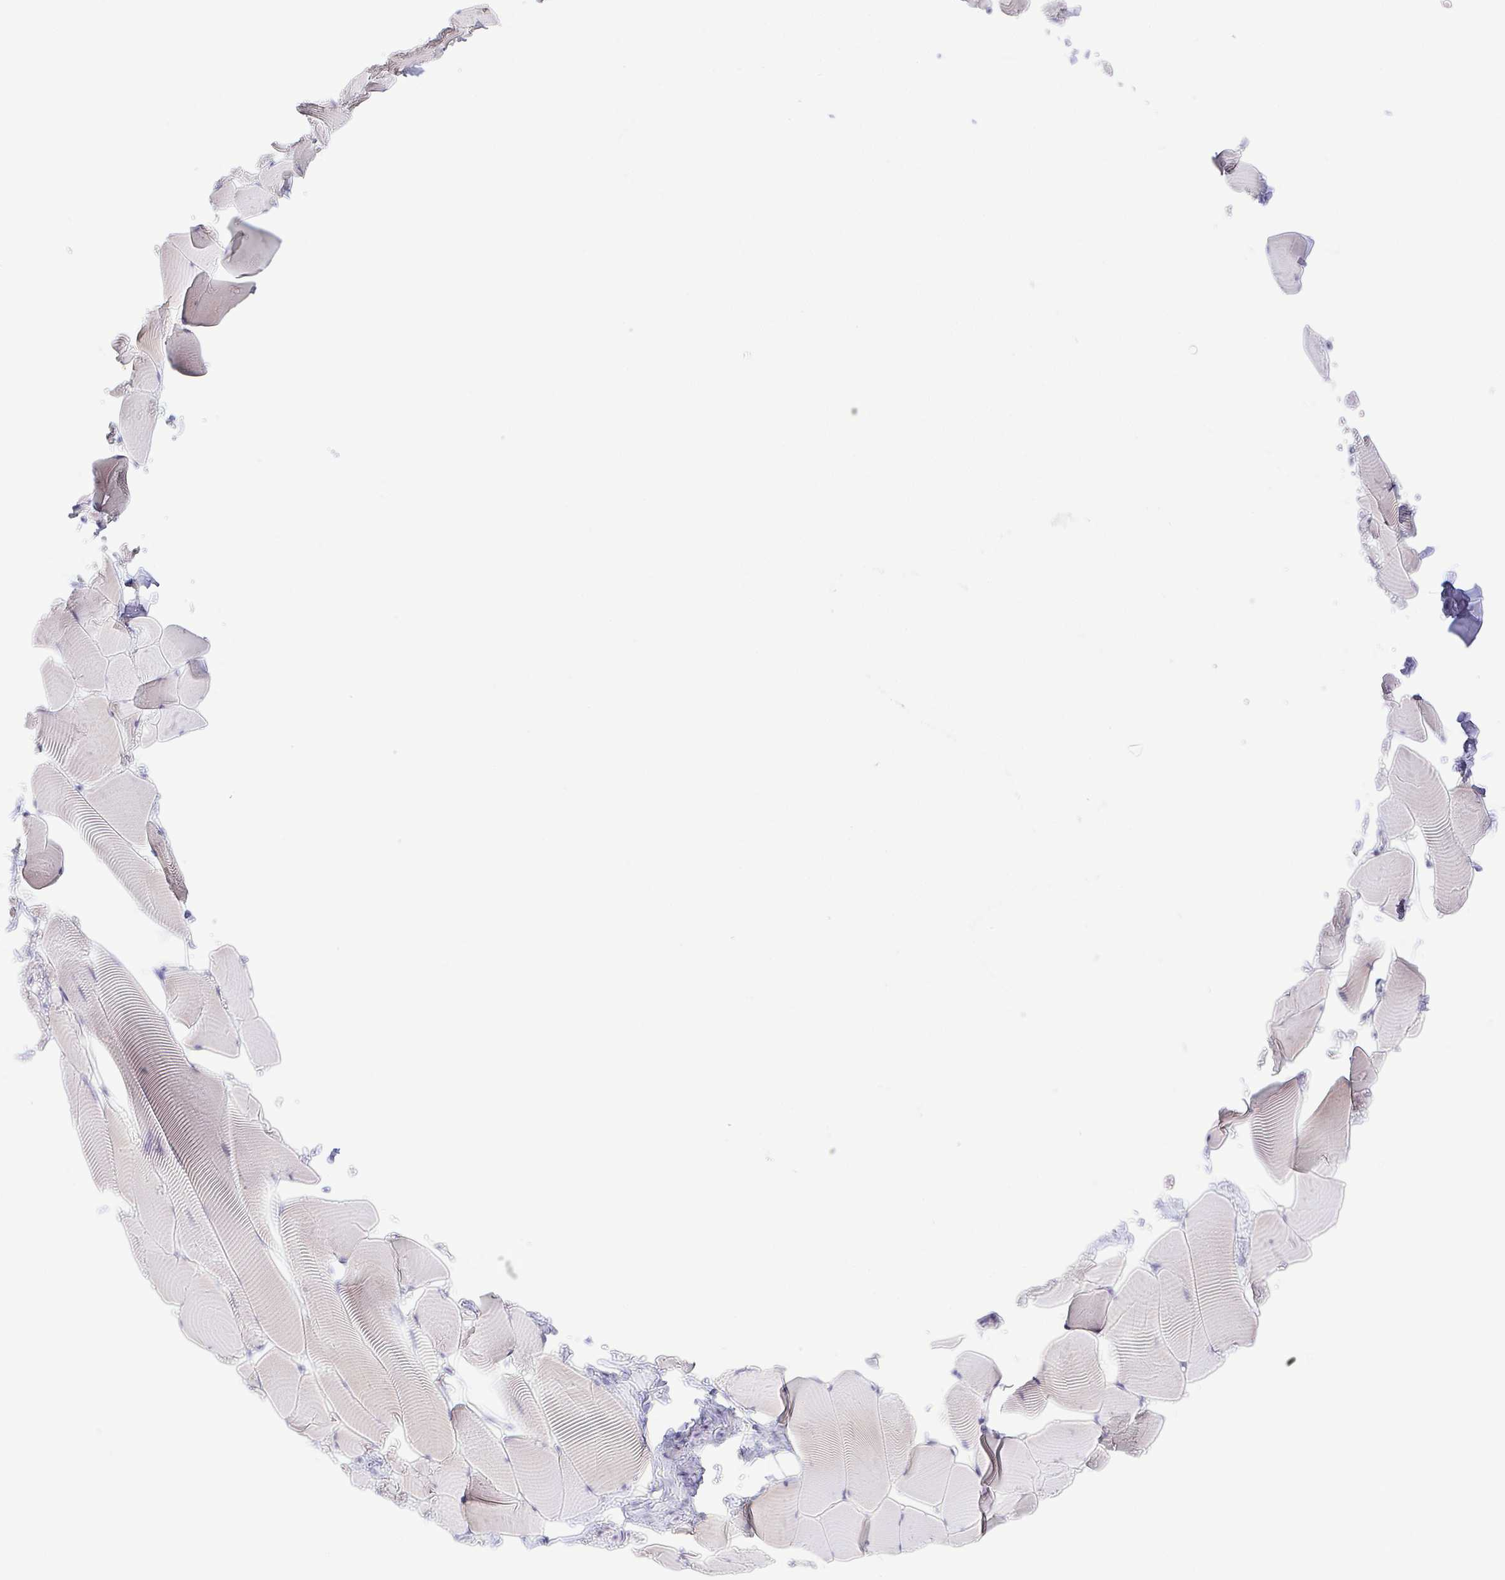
{"staining": {"intensity": "negative", "quantity": "none", "location": "none"}, "tissue": "skeletal muscle", "cell_type": "Myocytes", "image_type": "normal", "snomed": [{"axis": "morphology", "description": "Normal tissue, NOS"}, {"axis": "topography", "description": "Skeletal muscle"}], "caption": "Image shows no protein expression in myocytes of normal skeletal muscle. (Stains: DAB immunohistochemistry (IHC) with hematoxylin counter stain, Microscopy: brightfield microscopy at high magnification).", "gene": "PKDREJ", "patient": {"sex": "male", "age": 25}}